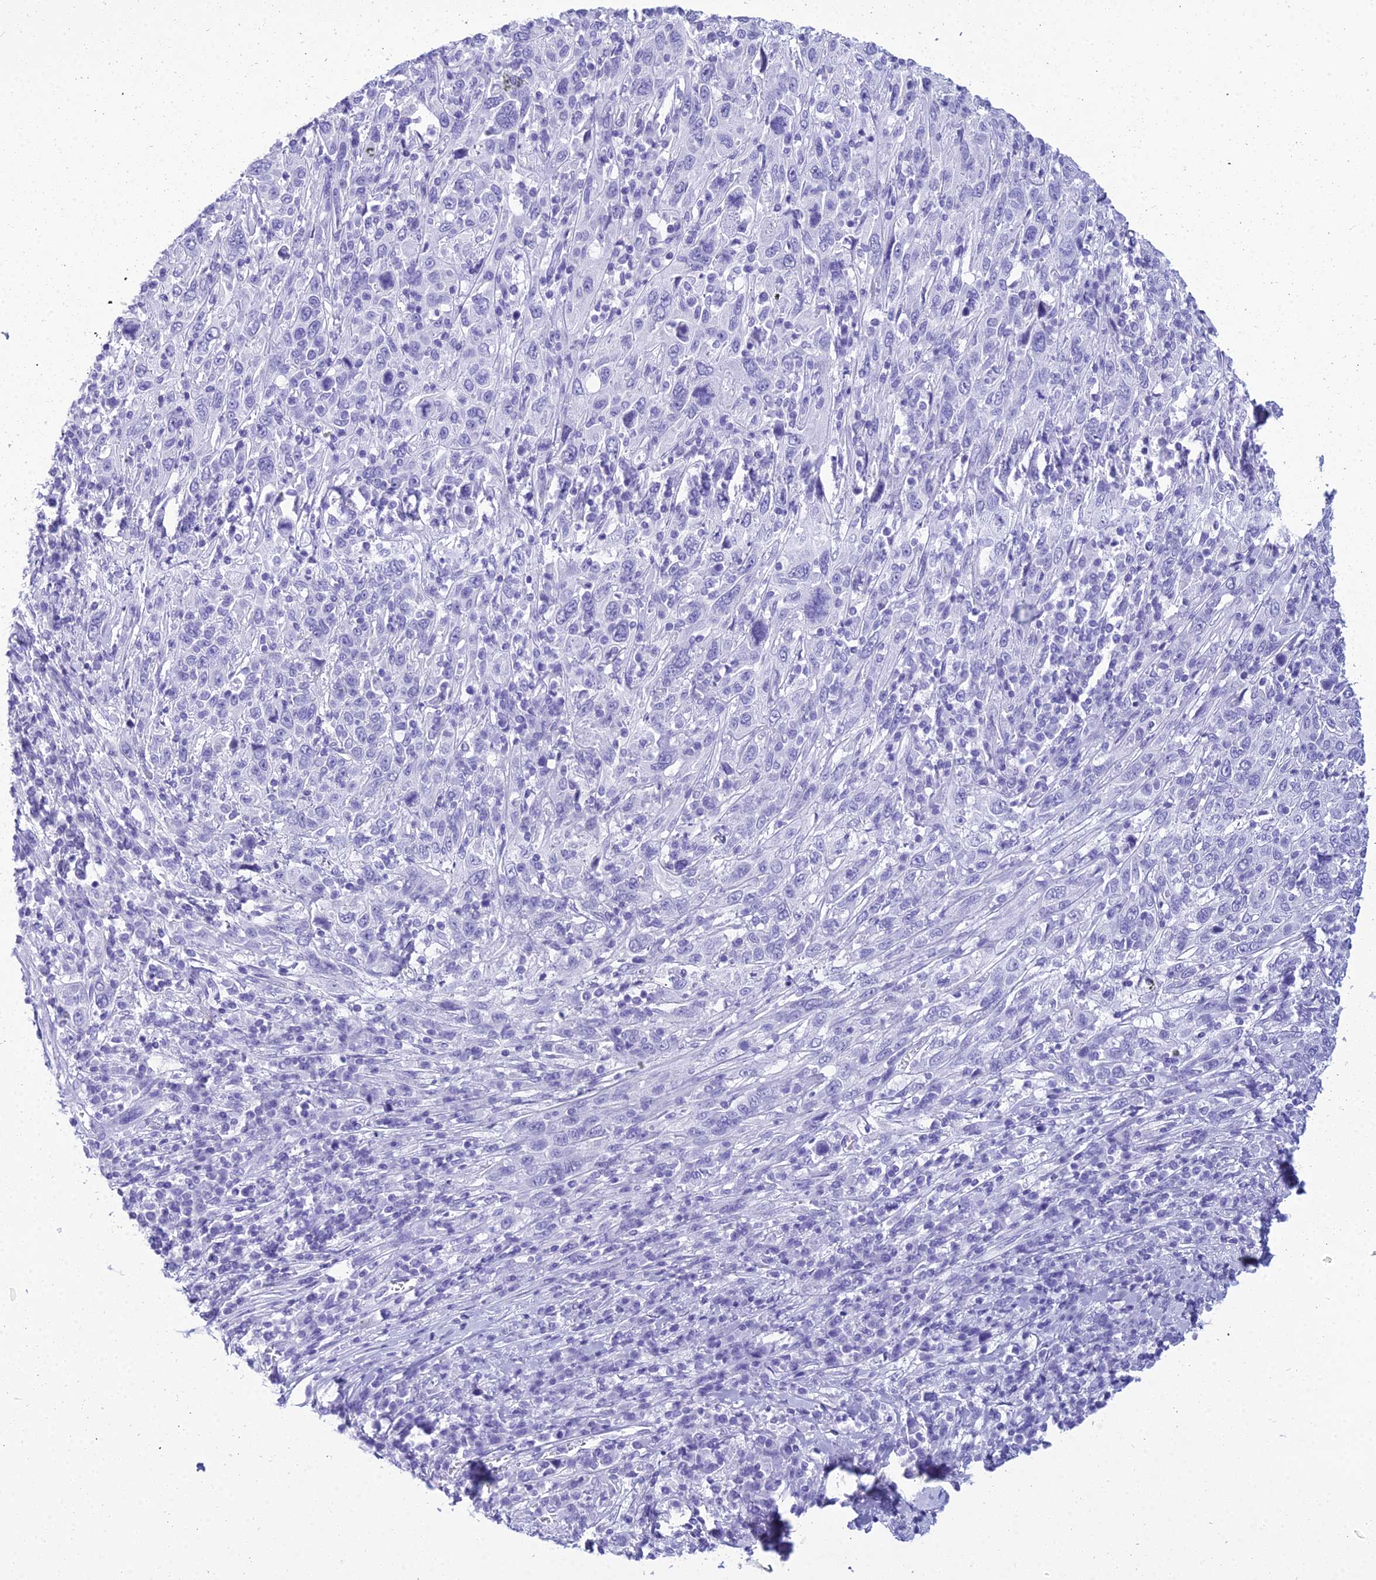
{"staining": {"intensity": "negative", "quantity": "none", "location": "none"}, "tissue": "cervical cancer", "cell_type": "Tumor cells", "image_type": "cancer", "snomed": [{"axis": "morphology", "description": "Squamous cell carcinoma, NOS"}, {"axis": "topography", "description": "Cervix"}], "caption": "Immunohistochemical staining of human cervical cancer reveals no significant positivity in tumor cells.", "gene": "ZNF442", "patient": {"sex": "female", "age": 46}}